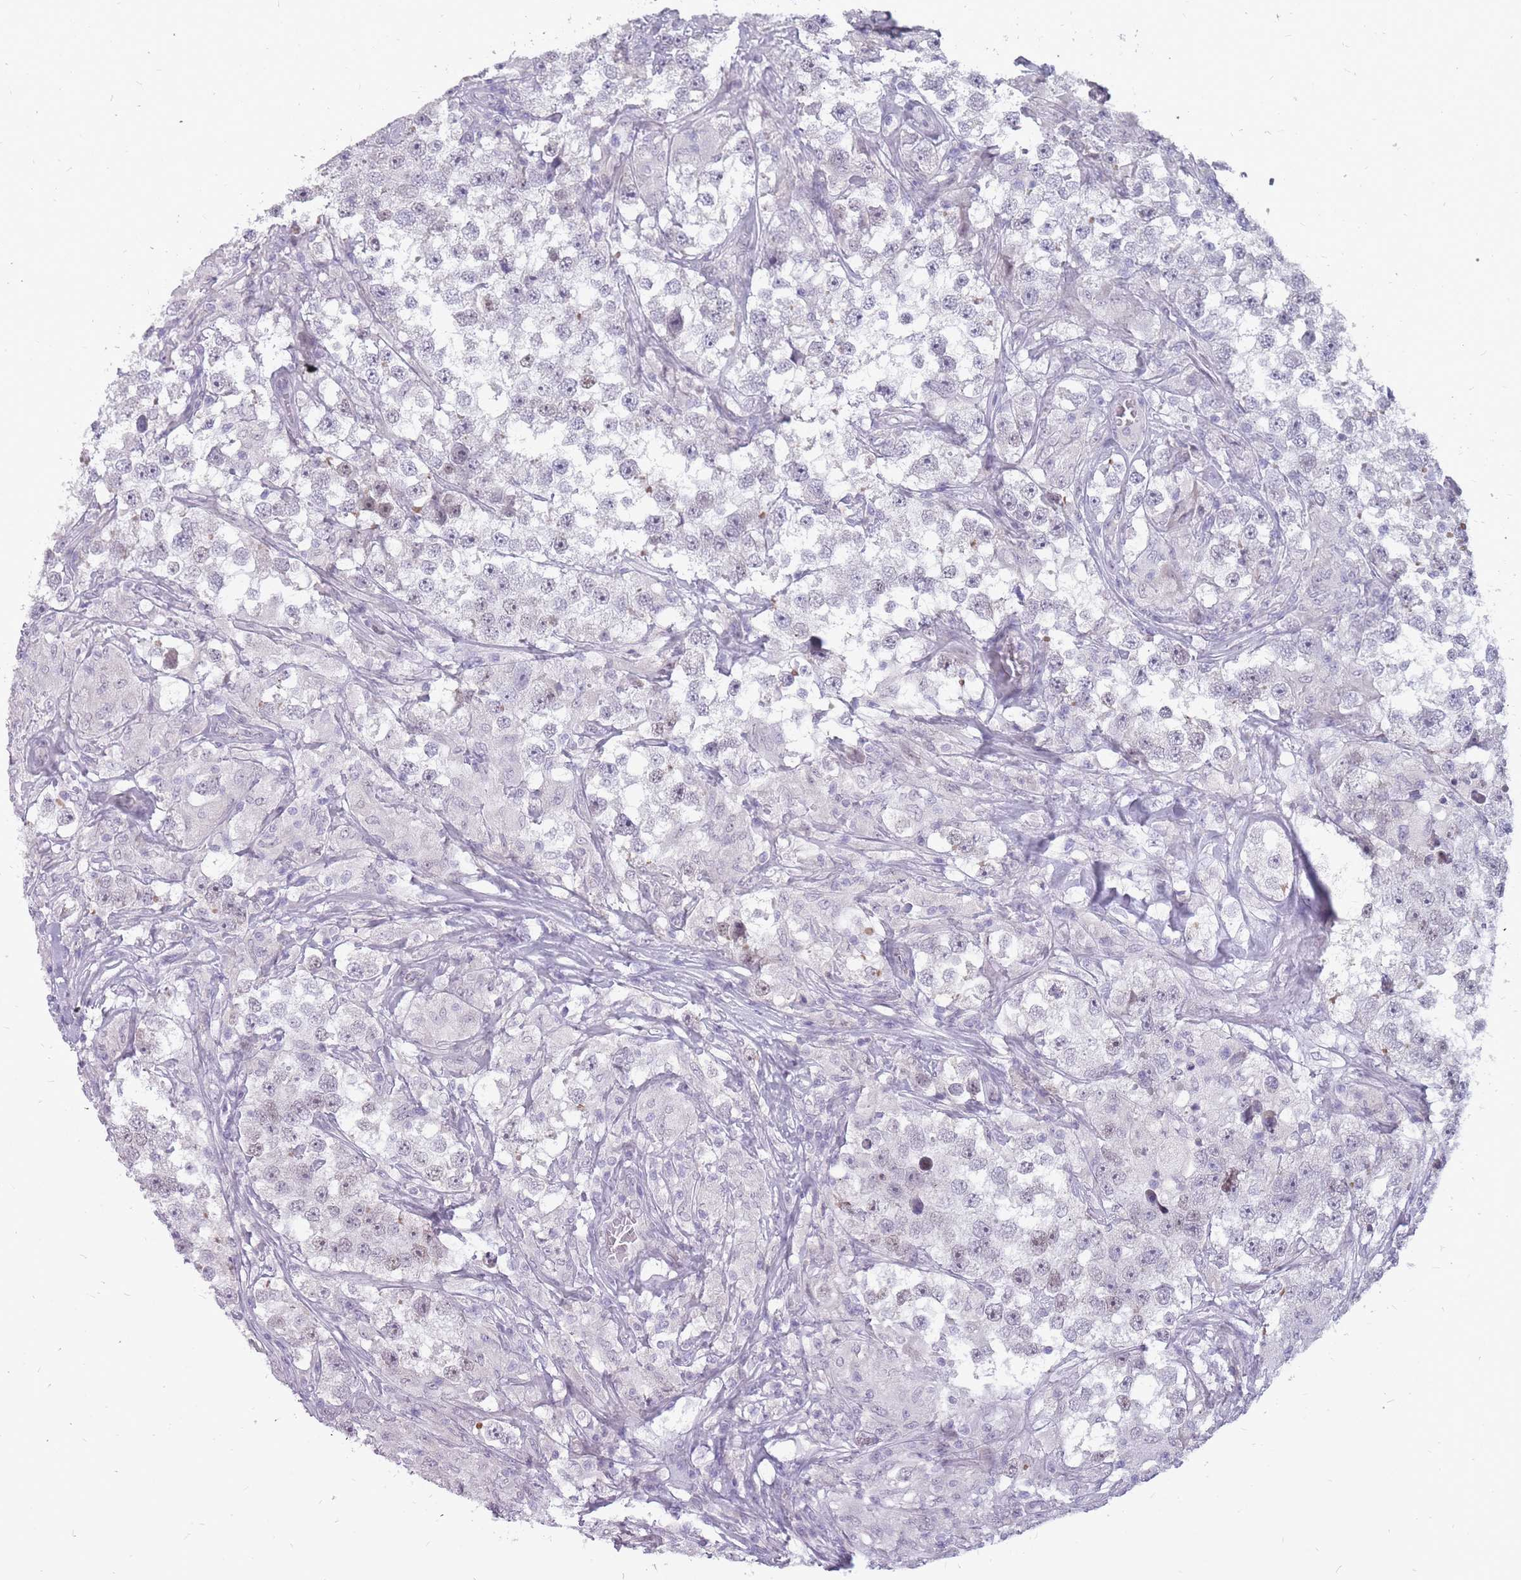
{"staining": {"intensity": "negative", "quantity": "none", "location": "none"}, "tissue": "testis cancer", "cell_type": "Tumor cells", "image_type": "cancer", "snomed": [{"axis": "morphology", "description": "Seminoma, NOS"}, {"axis": "topography", "description": "Testis"}], "caption": "Tumor cells are negative for brown protein staining in testis cancer (seminoma). Nuclei are stained in blue.", "gene": "POMZP3", "patient": {"sex": "male", "age": 46}}